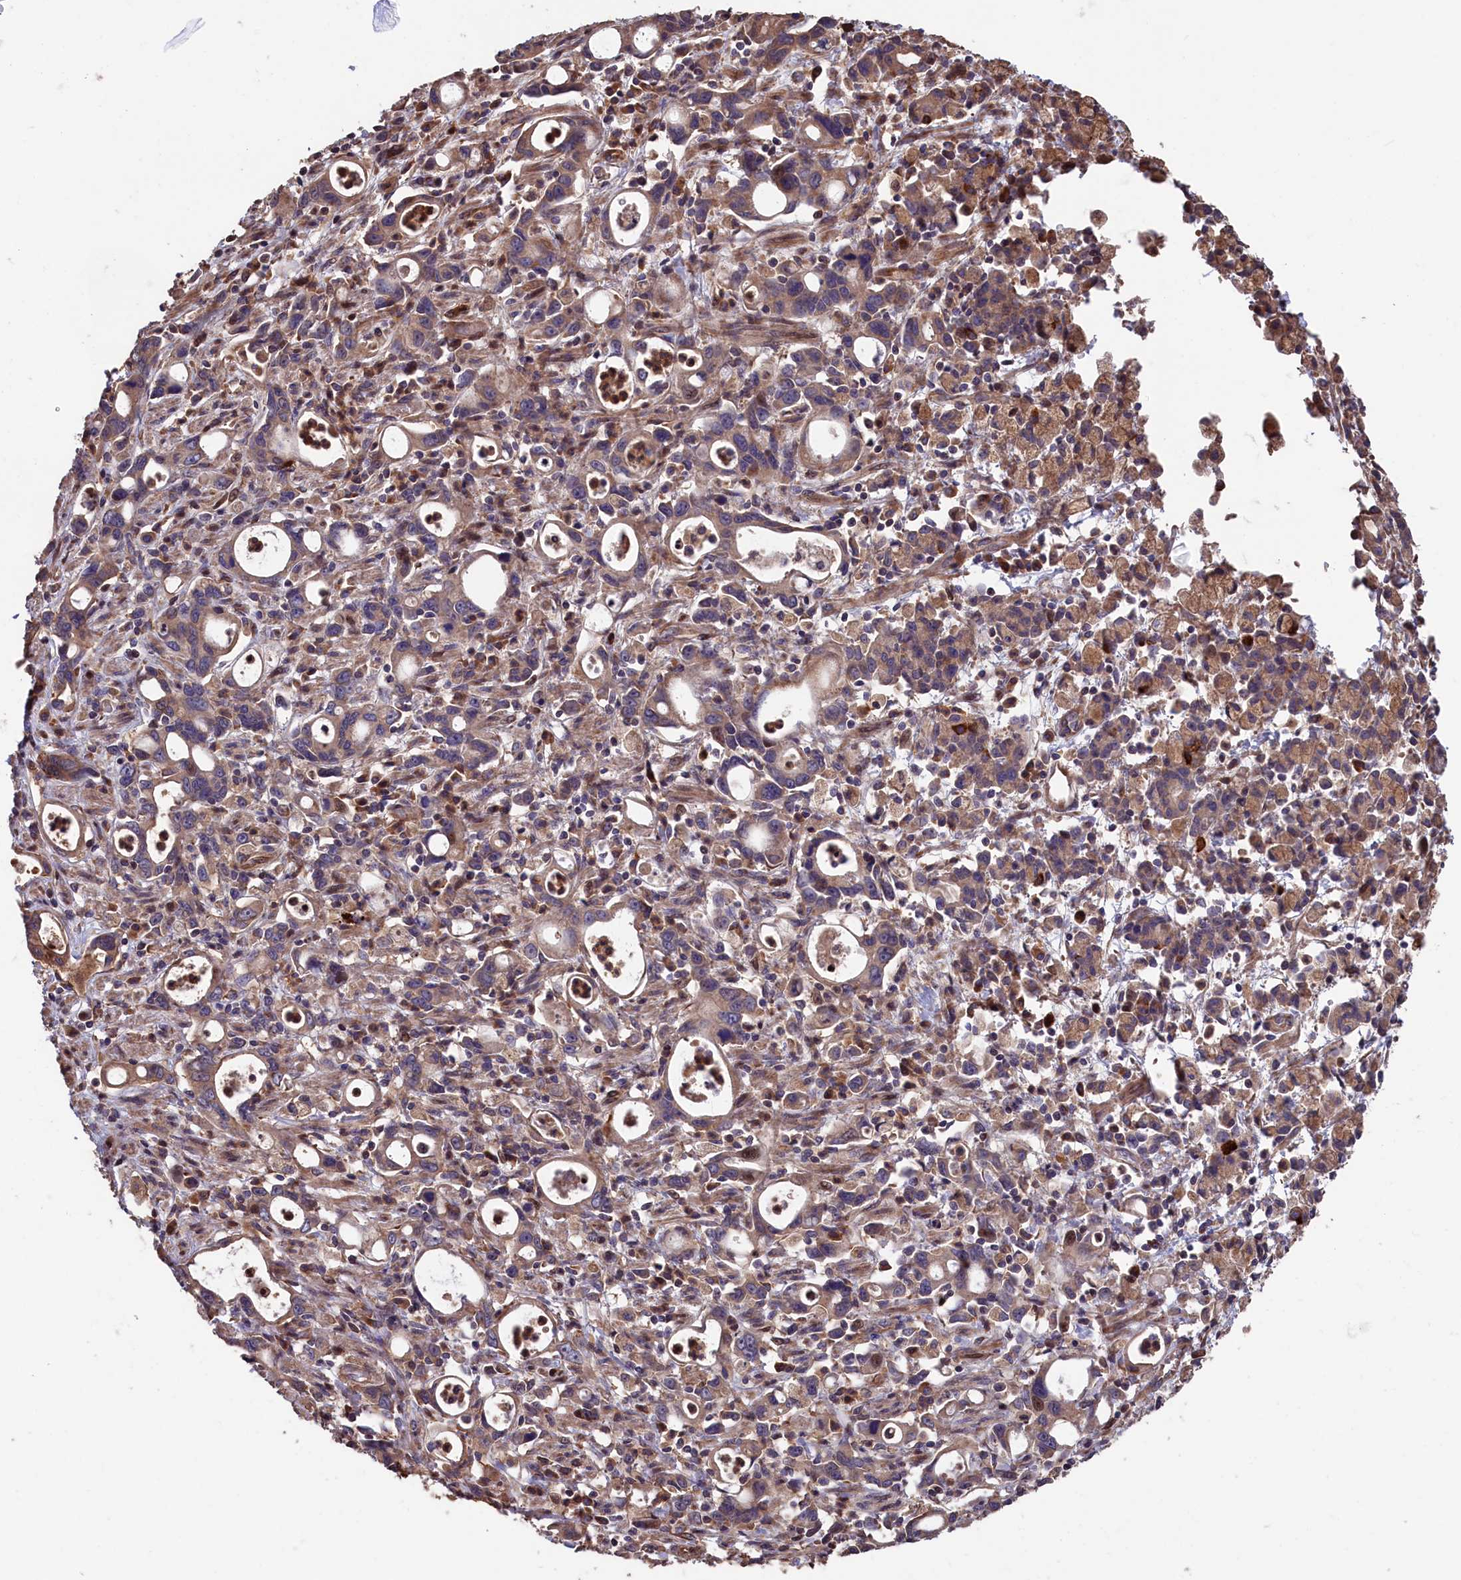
{"staining": {"intensity": "weak", "quantity": ">75%", "location": "cytoplasmic/membranous"}, "tissue": "stomach cancer", "cell_type": "Tumor cells", "image_type": "cancer", "snomed": [{"axis": "morphology", "description": "Adenocarcinoma, NOS"}, {"axis": "topography", "description": "Stomach, lower"}], "caption": "A low amount of weak cytoplasmic/membranous expression is appreciated in about >75% of tumor cells in stomach adenocarcinoma tissue.", "gene": "GREB1L", "patient": {"sex": "female", "age": 43}}